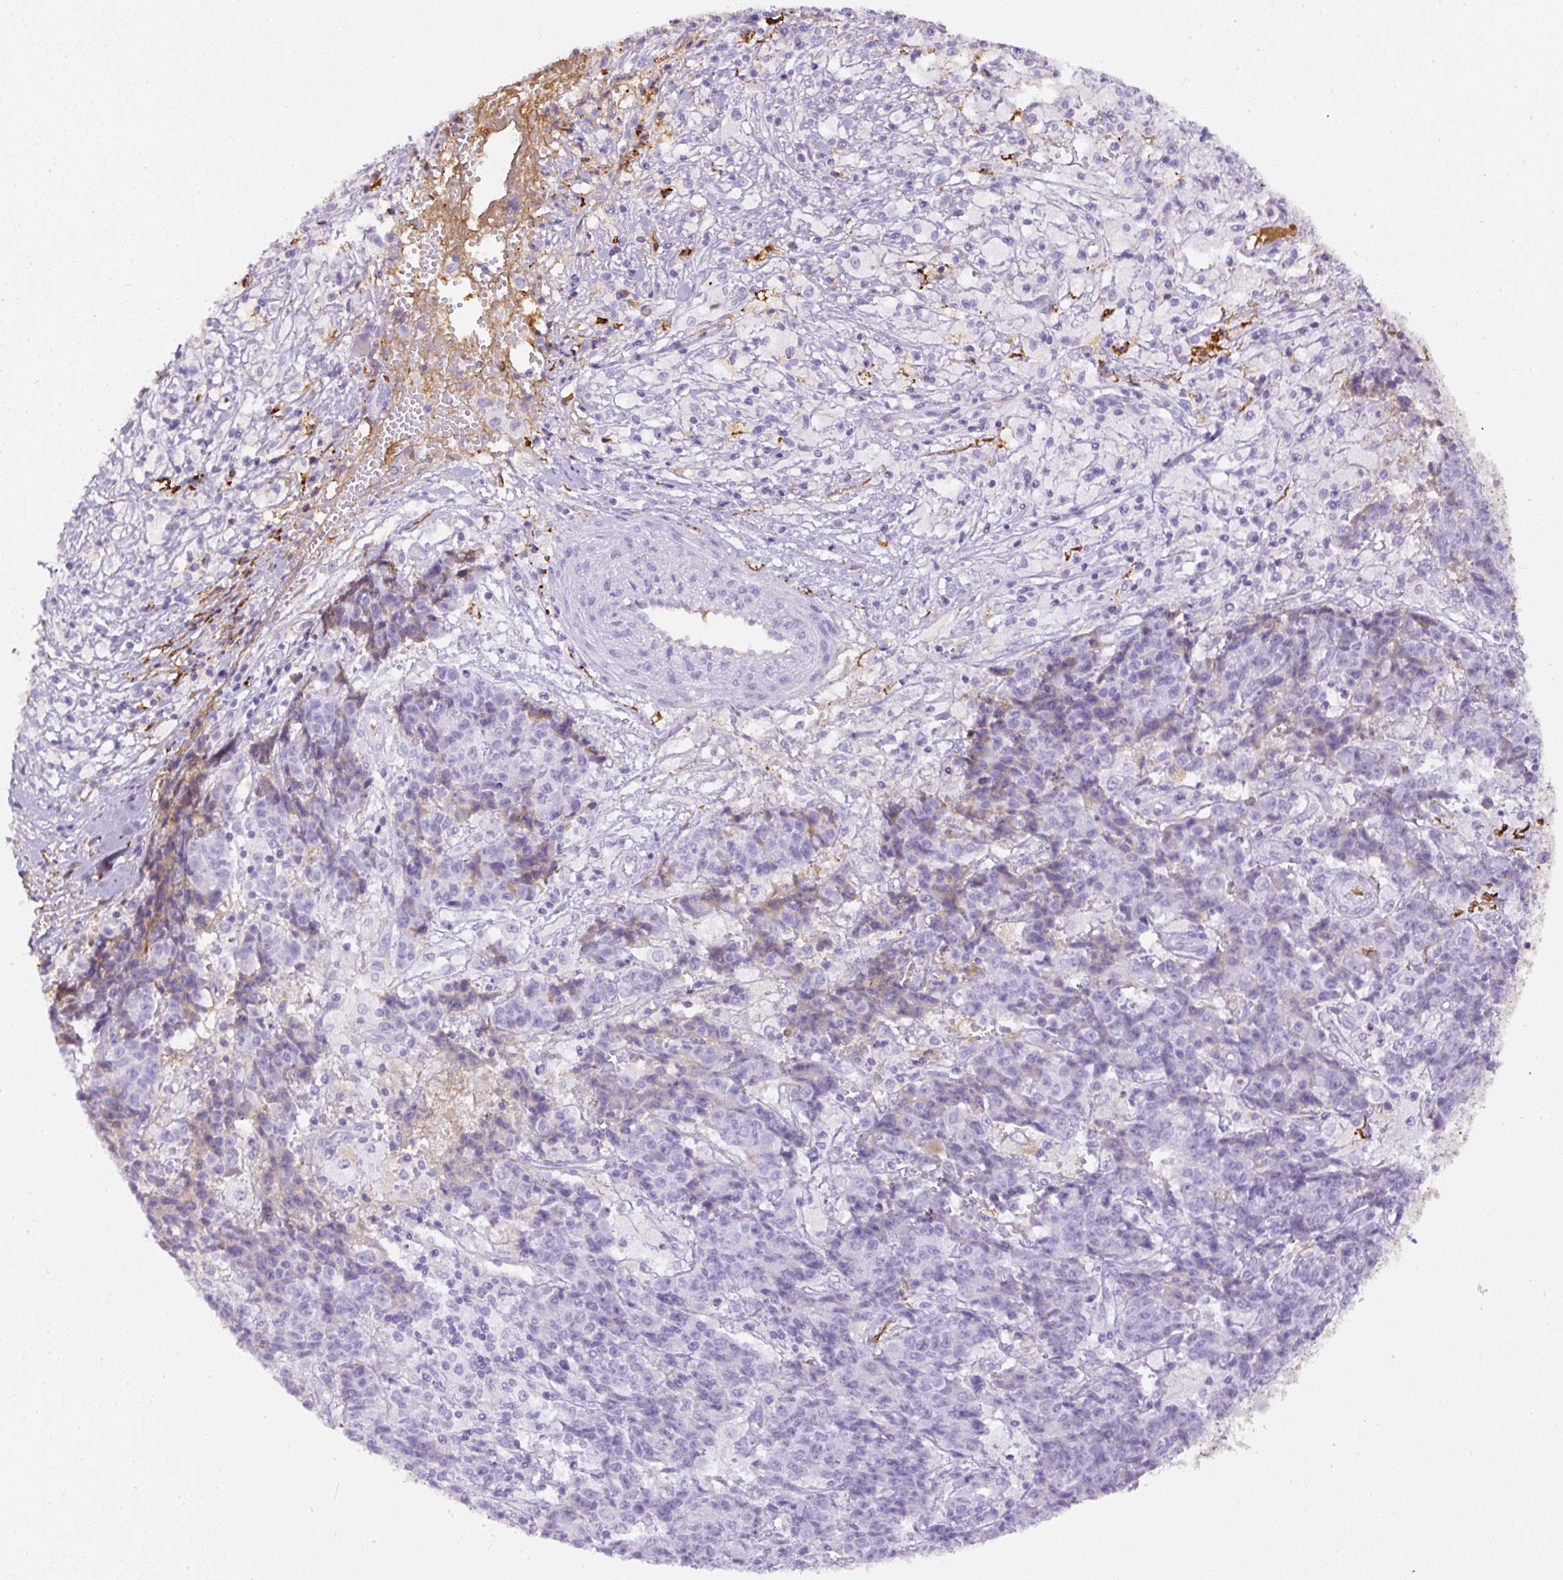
{"staining": {"intensity": "negative", "quantity": "none", "location": "none"}, "tissue": "ovarian cancer", "cell_type": "Tumor cells", "image_type": "cancer", "snomed": [{"axis": "morphology", "description": "Carcinoma, endometroid"}, {"axis": "topography", "description": "Ovary"}], "caption": "IHC micrograph of neoplastic tissue: ovarian cancer (endometroid carcinoma) stained with DAB (3,3'-diaminobenzidine) exhibits no significant protein positivity in tumor cells.", "gene": "APCS", "patient": {"sex": "female", "age": 42}}